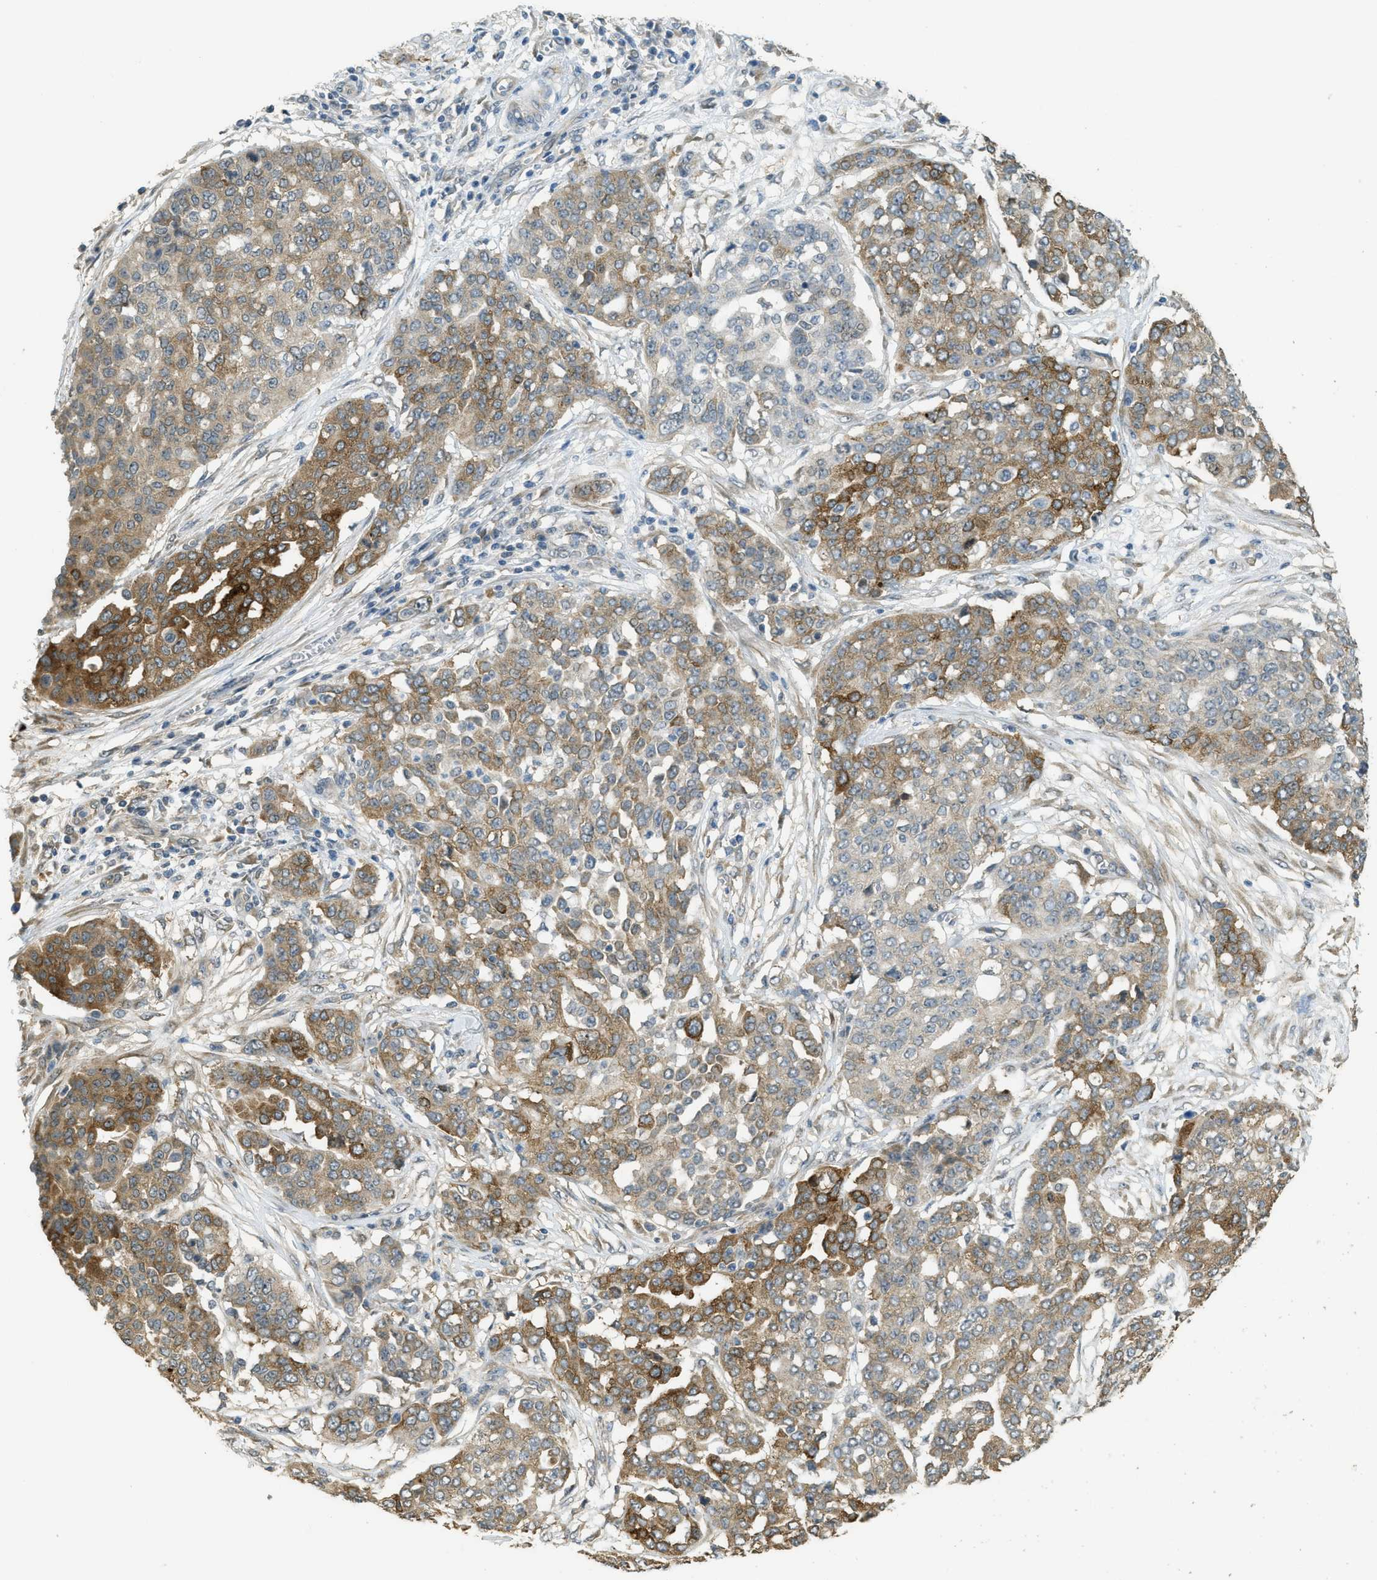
{"staining": {"intensity": "moderate", "quantity": "25%-75%", "location": "cytoplasmic/membranous"}, "tissue": "ovarian cancer", "cell_type": "Tumor cells", "image_type": "cancer", "snomed": [{"axis": "morphology", "description": "Cystadenocarcinoma, serous, NOS"}, {"axis": "topography", "description": "Soft tissue"}, {"axis": "topography", "description": "Ovary"}], "caption": "Ovarian cancer (serous cystadenocarcinoma) stained for a protein (brown) reveals moderate cytoplasmic/membranous positive expression in approximately 25%-75% of tumor cells.", "gene": "IGF2BP2", "patient": {"sex": "female", "age": 57}}